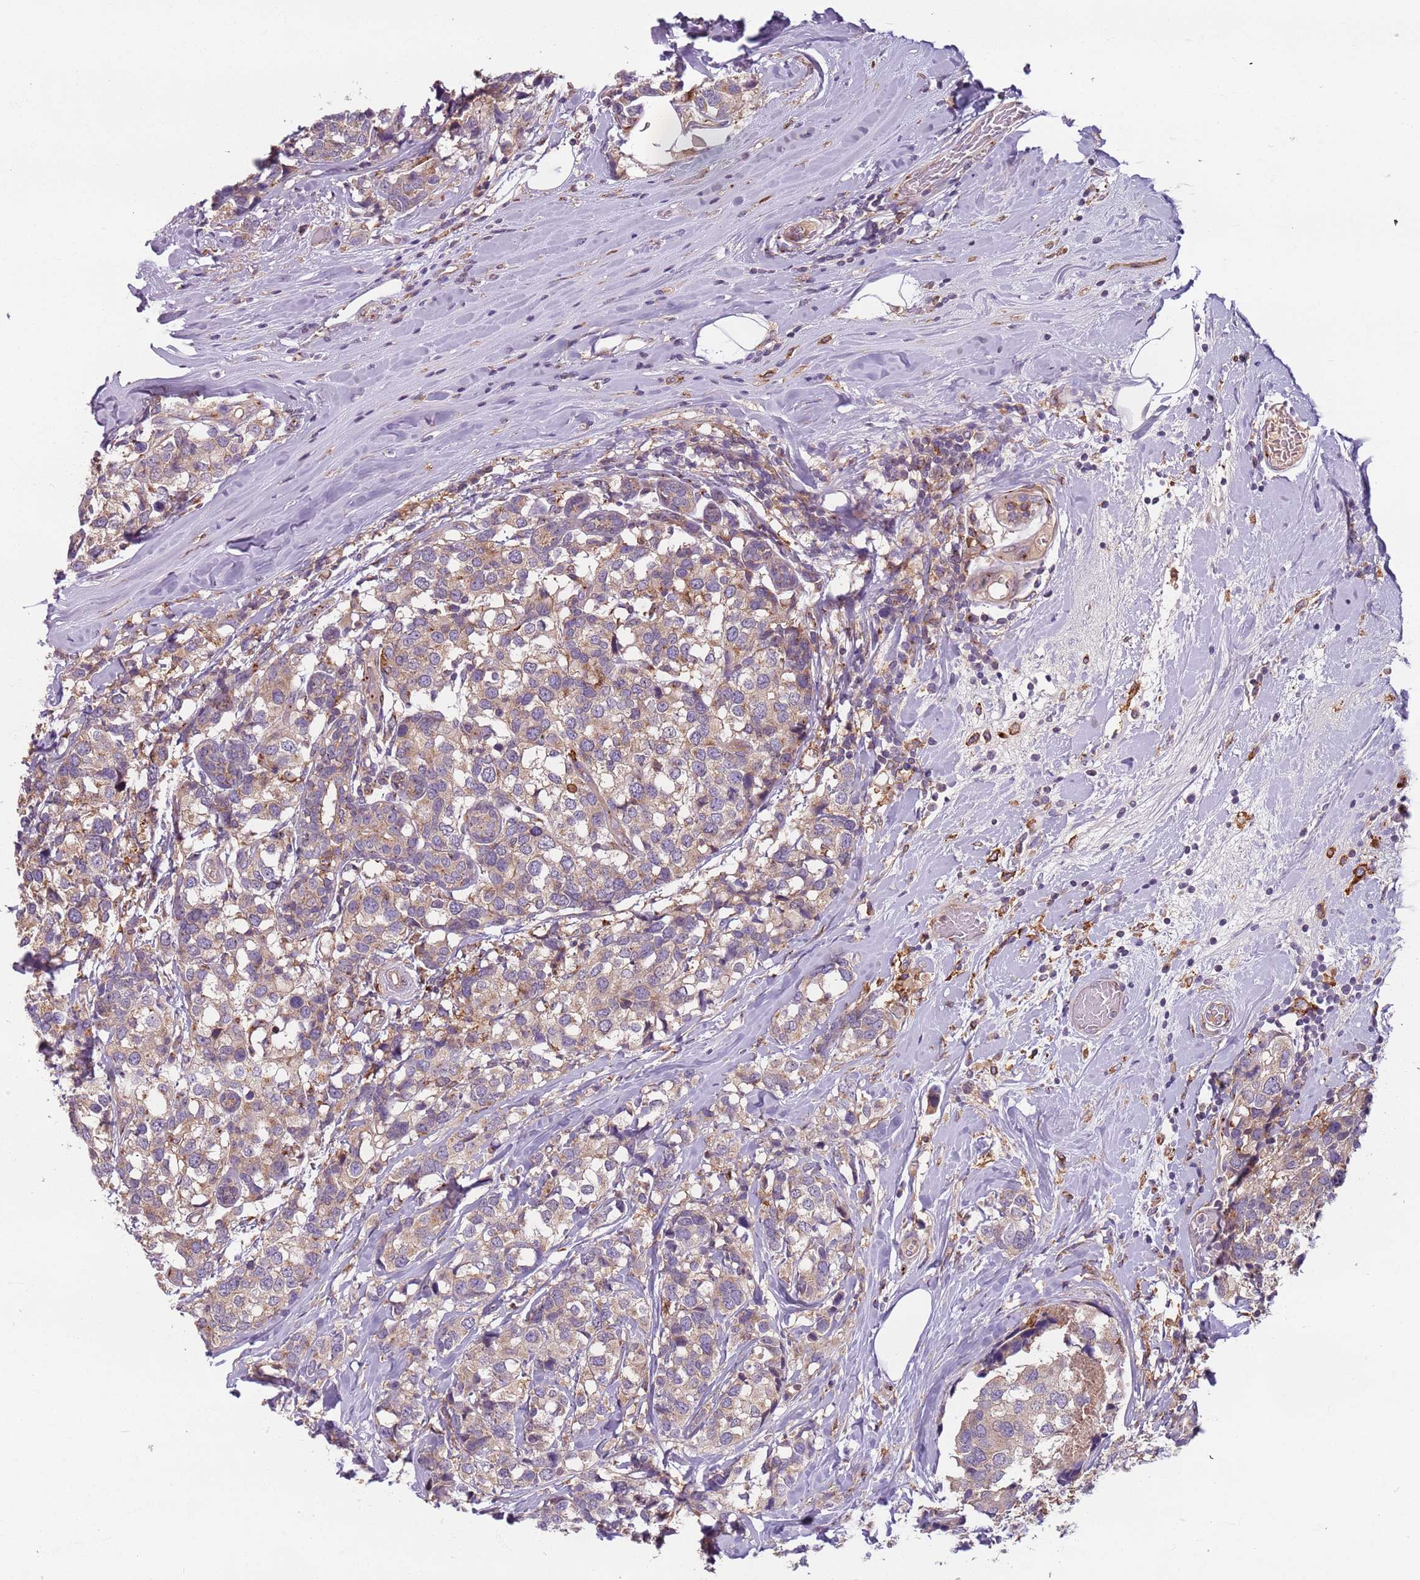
{"staining": {"intensity": "weak", "quantity": ">75%", "location": "cytoplasmic/membranous"}, "tissue": "breast cancer", "cell_type": "Tumor cells", "image_type": "cancer", "snomed": [{"axis": "morphology", "description": "Lobular carcinoma"}, {"axis": "topography", "description": "Breast"}], "caption": "High-power microscopy captured an immunohistochemistry (IHC) micrograph of breast lobular carcinoma, revealing weak cytoplasmic/membranous staining in about >75% of tumor cells.", "gene": "AKTIP", "patient": {"sex": "female", "age": 59}}